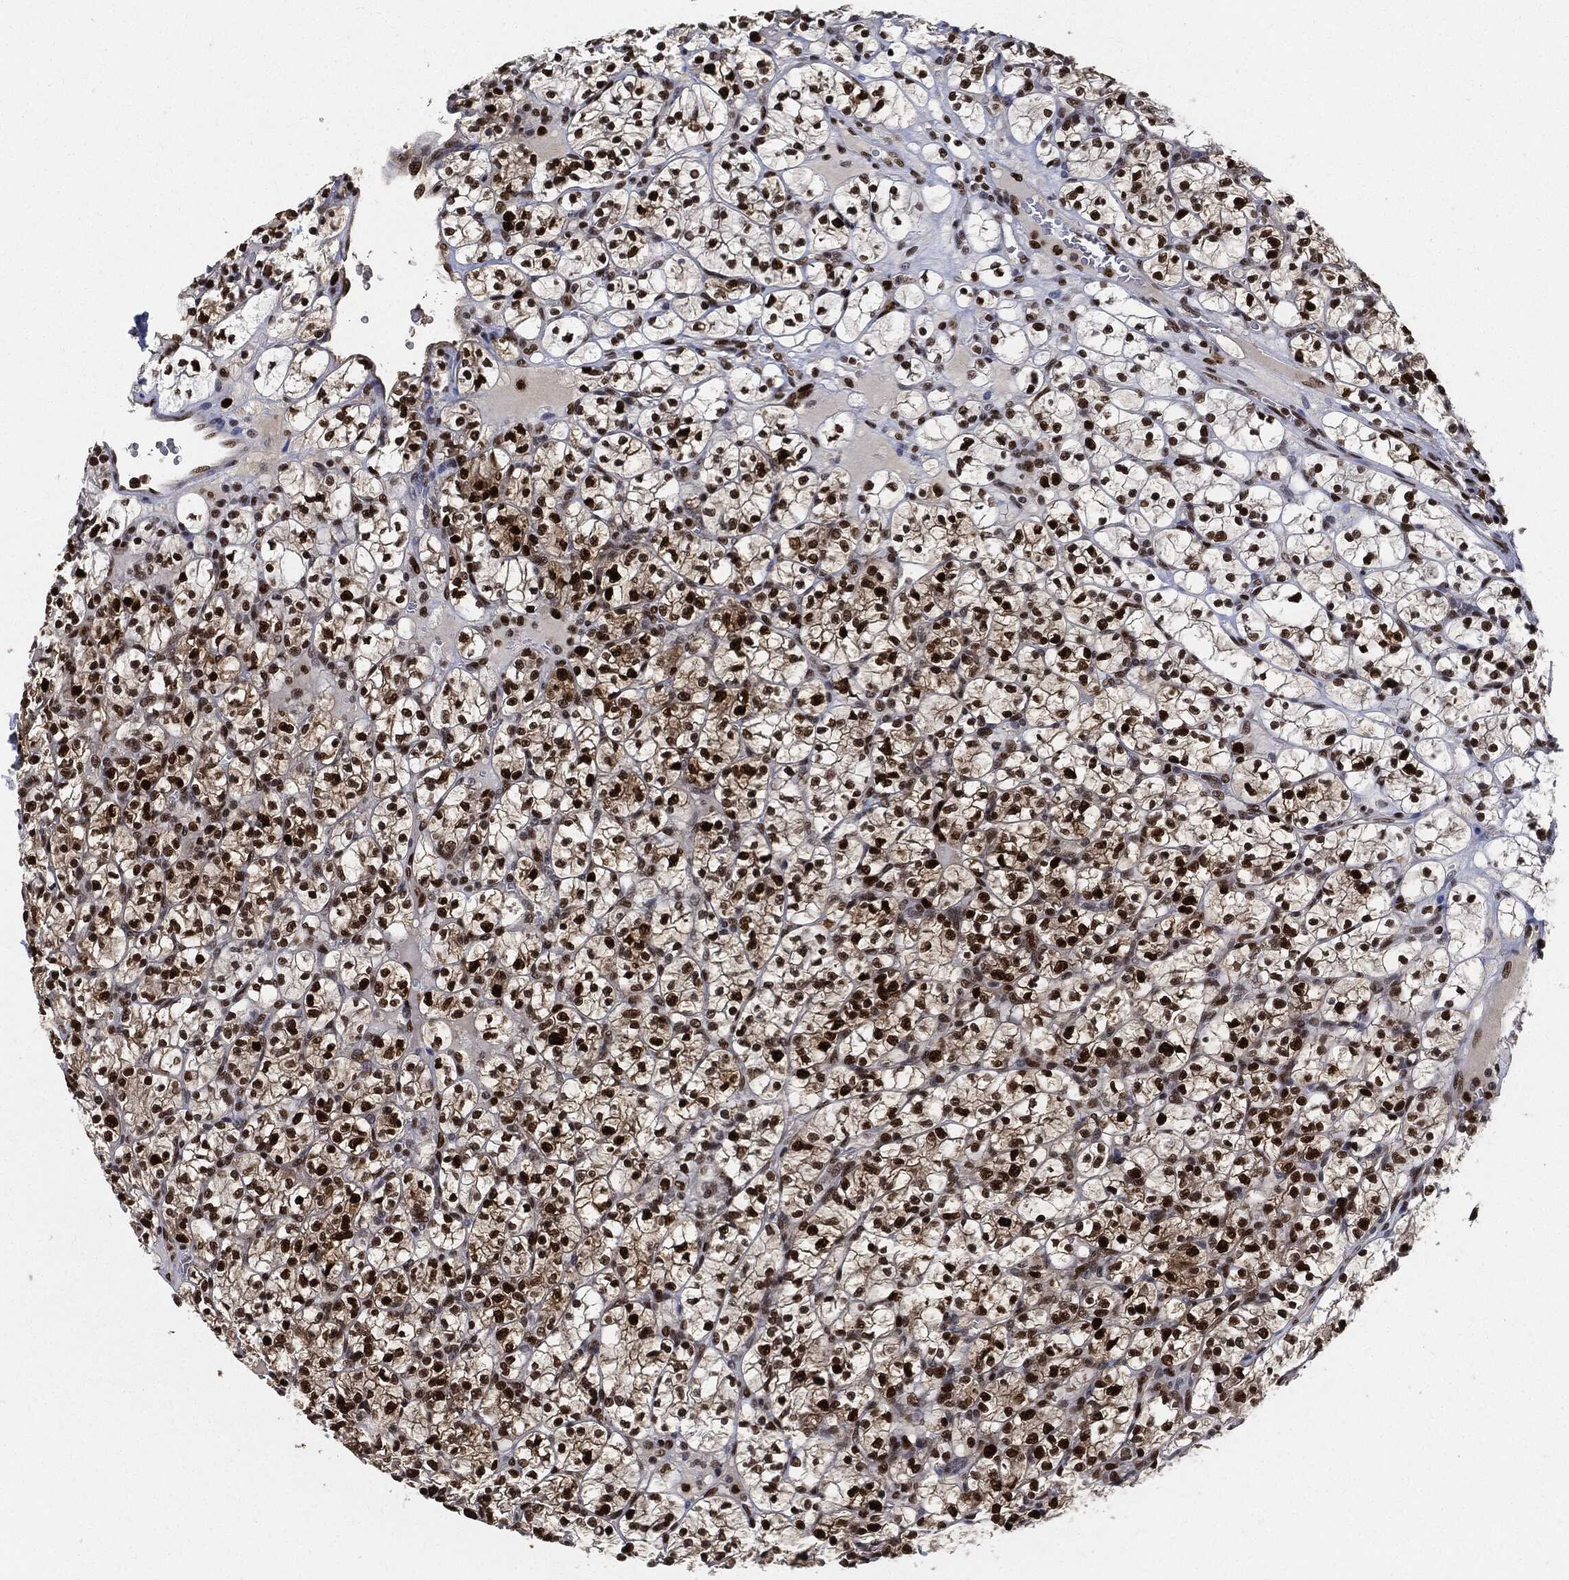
{"staining": {"intensity": "strong", "quantity": ">75%", "location": "nuclear"}, "tissue": "renal cancer", "cell_type": "Tumor cells", "image_type": "cancer", "snomed": [{"axis": "morphology", "description": "Adenocarcinoma, NOS"}, {"axis": "topography", "description": "Kidney"}], "caption": "This photomicrograph exhibits immunohistochemistry (IHC) staining of human renal cancer, with high strong nuclear expression in approximately >75% of tumor cells.", "gene": "PCNA", "patient": {"sex": "female", "age": 89}}